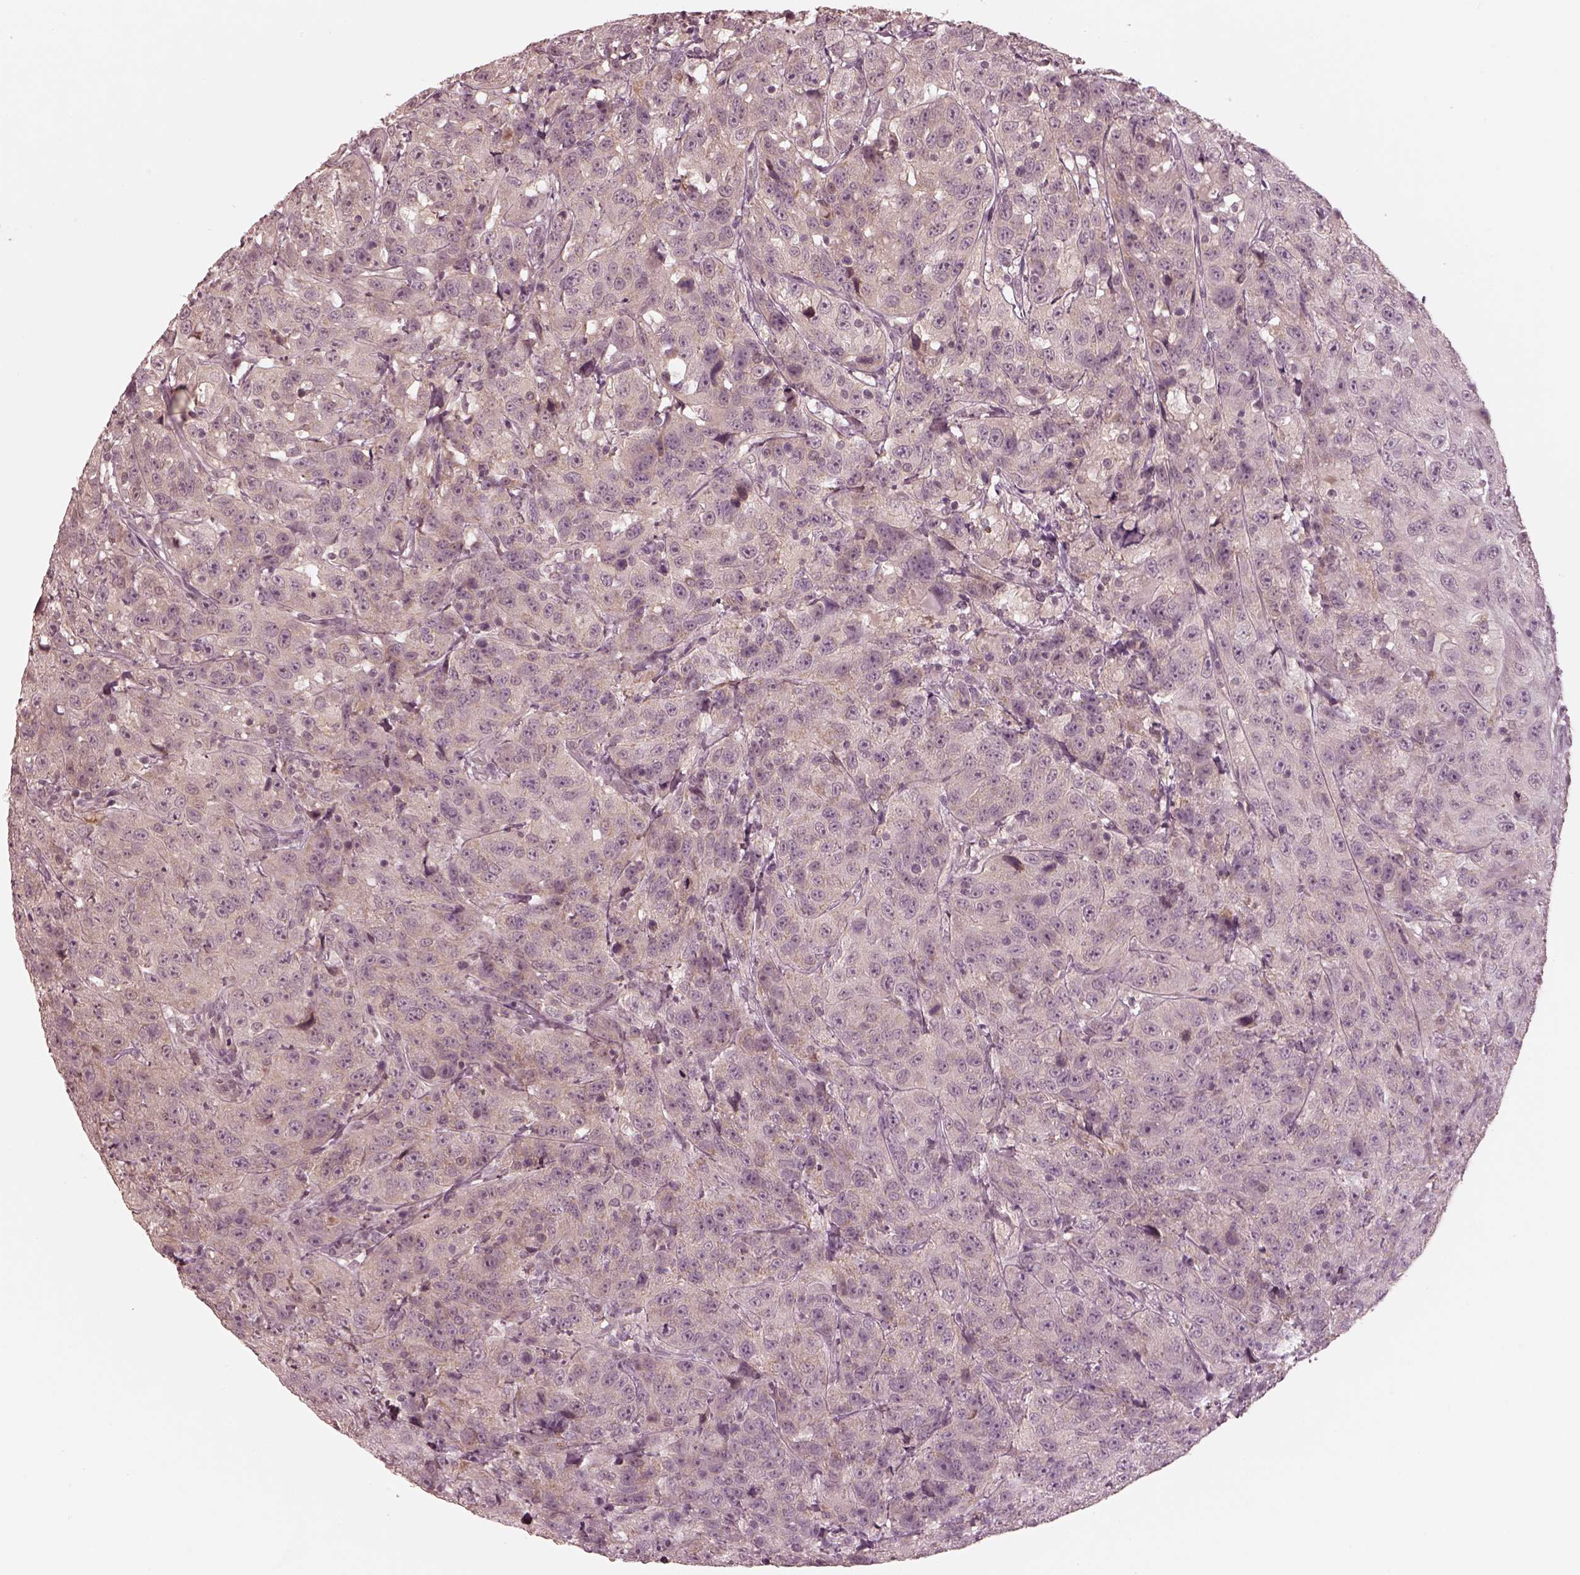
{"staining": {"intensity": "negative", "quantity": "none", "location": "none"}, "tissue": "urothelial cancer", "cell_type": "Tumor cells", "image_type": "cancer", "snomed": [{"axis": "morphology", "description": "Urothelial carcinoma, NOS"}, {"axis": "morphology", "description": "Urothelial carcinoma, High grade"}, {"axis": "topography", "description": "Urinary bladder"}], "caption": "The immunohistochemistry (IHC) micrograph has no significant positivity in tumor cells of high-grade urothelial carcinoma tissue.", "gene": "IQCB1", "patient": {"sex": "female", "age": 73}}